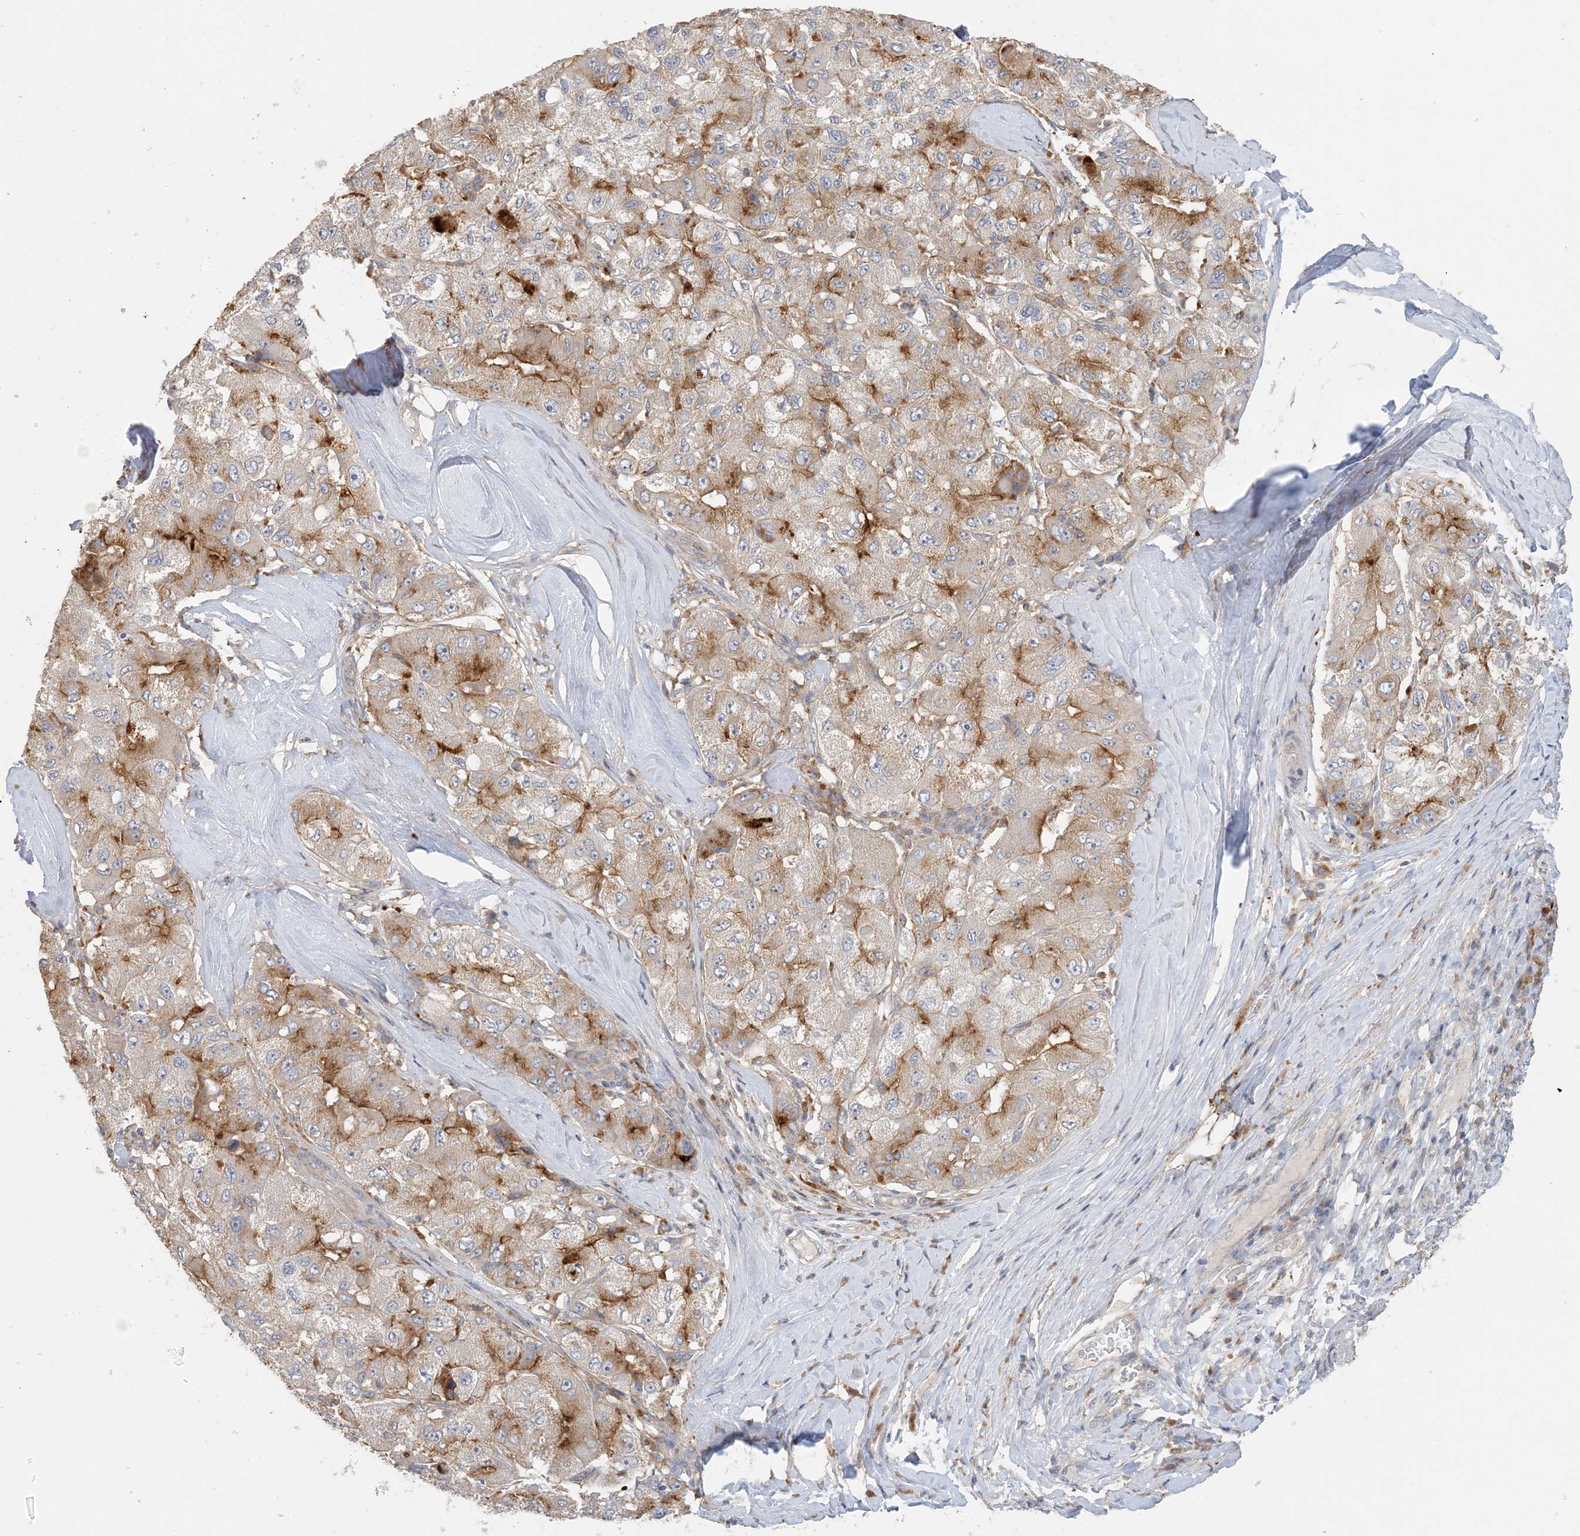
{"staining": {"intensity": "moderate", "quantity": "25%-75%", "location": "cytoplasmic/membranous"}, "tissue": "liver cancer", "cell_type": "Tumor cells", "image_type": "cancer", "snomed": [{"axis": "morphology", "description": "Carcinoma, Hepatocellular, NOS"}, {"axis": "topography", "description": "Liver"}], "caption": "A medium amount of moderate cytoplasmic/membranous staining is present in about 25%-75% of tumor cells in liver cancer (hepatocellular carcinoma) tissue. (brown staining indicates protein expression, while blue staining denotes nuclei).", "gene": "SPPL2A", "patient": {"sex": "male", "age": 80}}